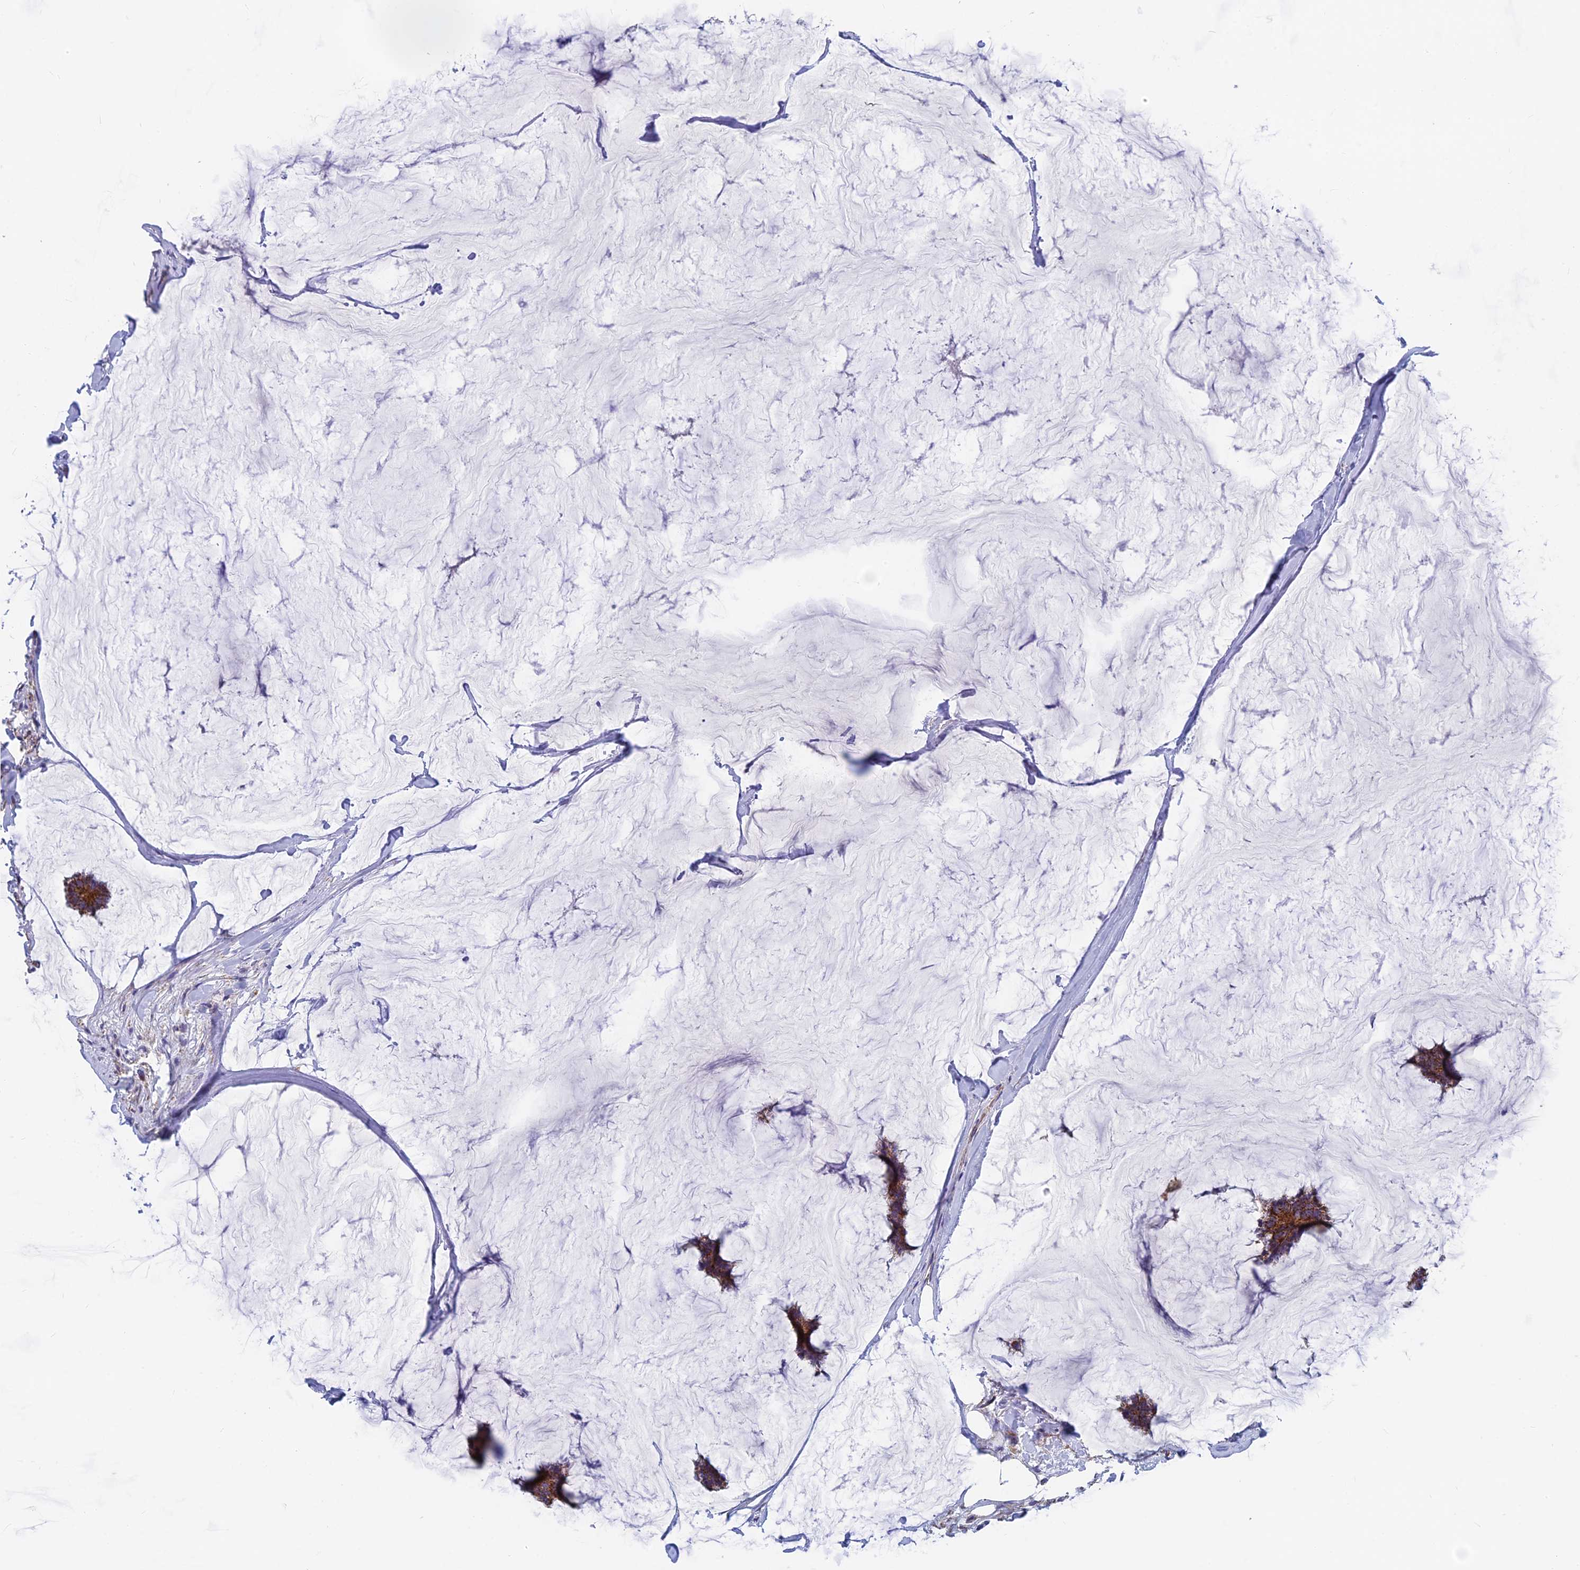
{"staining": {"intensity": "strong", "quantity": ">75%", "location": "cytoplasmic/membranous"}, "tissue": "breast cancer", "cell_type": "Tumor cells", "image_type": "cancer", "snomed": [{"axis": "morphology", "description": "Duct carcinoma"}, {"axis": "topography", "description": "Breast"}], "caption": "This is a histology image of IHC staining of breast intraductal carcinoma, which shows strong staining in the cytoplasmic/membranous of tumor cells.", "gene": "MRPS9", "patient": {"sex": "female", "age": 93}}